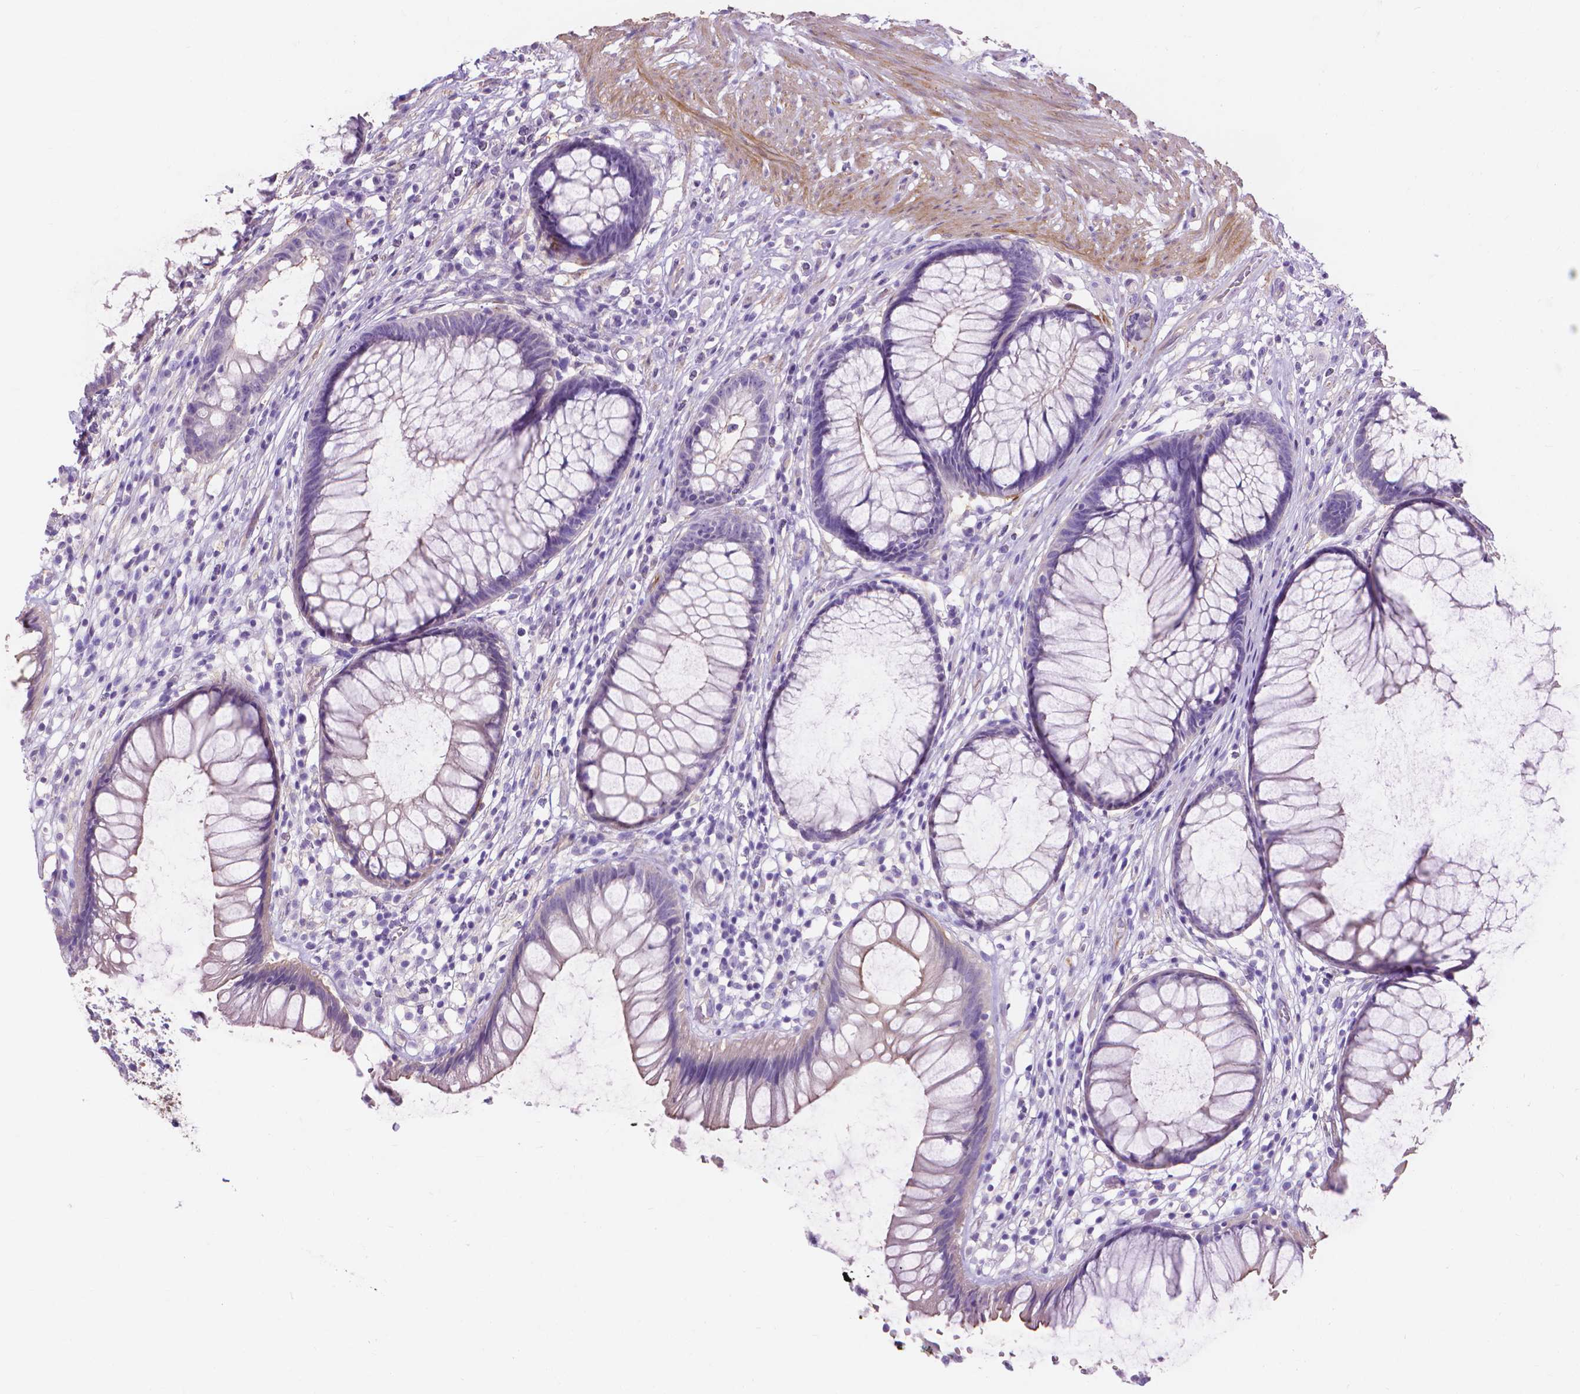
{"staining": {"intensity": "negative", "quantity": "none", "location": "none"}, "tissue": "rectum", "cell_type": "Glandular cells", "image_type": "normal", "snomed": [{"axis": "morphology", "description": "Normal tissue, NOS"}, {"axis": "topography", "description": "Smooth muscle"}, {"axis": "topography", "description": "Rectum"}], "caption": "IHC photomicrograph of normal rectum stained for a protein (brown), which exhibits no expression in glandular cells.", "gene": "MBLAC1", "patient": {"sex": "male", "age": 53}}